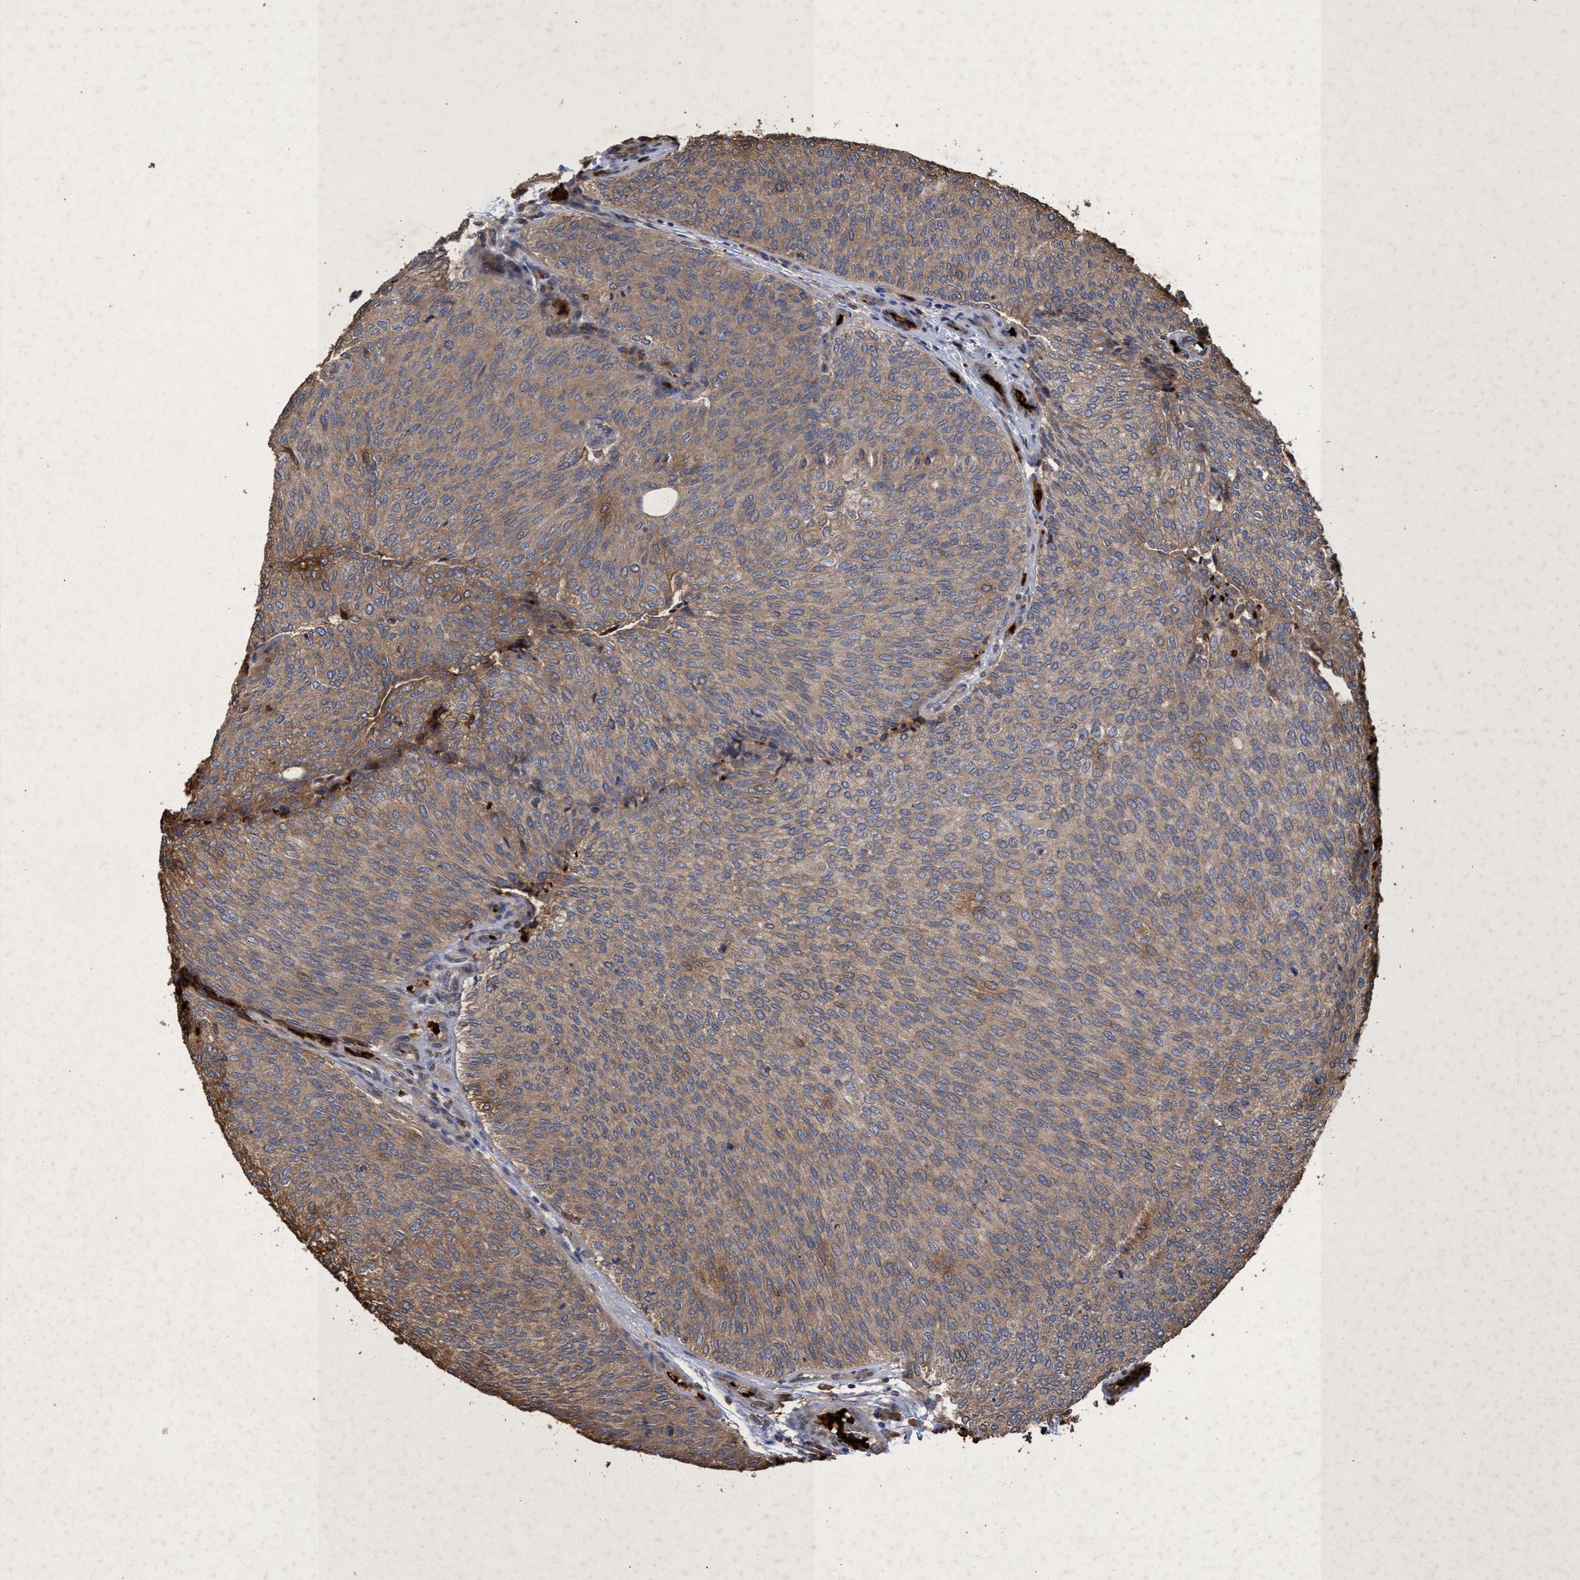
{"staining": {"intensity": "moderate", "quantity": ">75%", "location": "cytoplasmic/membranous"}, "tissue": "urothelial cancer", "cell_type": "Tumor cells", "image_type": "cancer", "snomed": [{"axis": "morphology", "description": "Urothelial carcinoma, Low grade"}, {"axis": "topography", "description": "Urinary bladder"}], "caption": "Immunohistochemistry image of neoplastic tissue: urothelial carcinoma (low-grade) stained using IHC shows medium levels of moderate protein expression localized specifically in the cytoplasmic/membranous of tumor cells, appearing as a cytoplasmic/membranous brown color.", "gene": "CHMP6", "patient": {"sex": "female", "age": 79}}